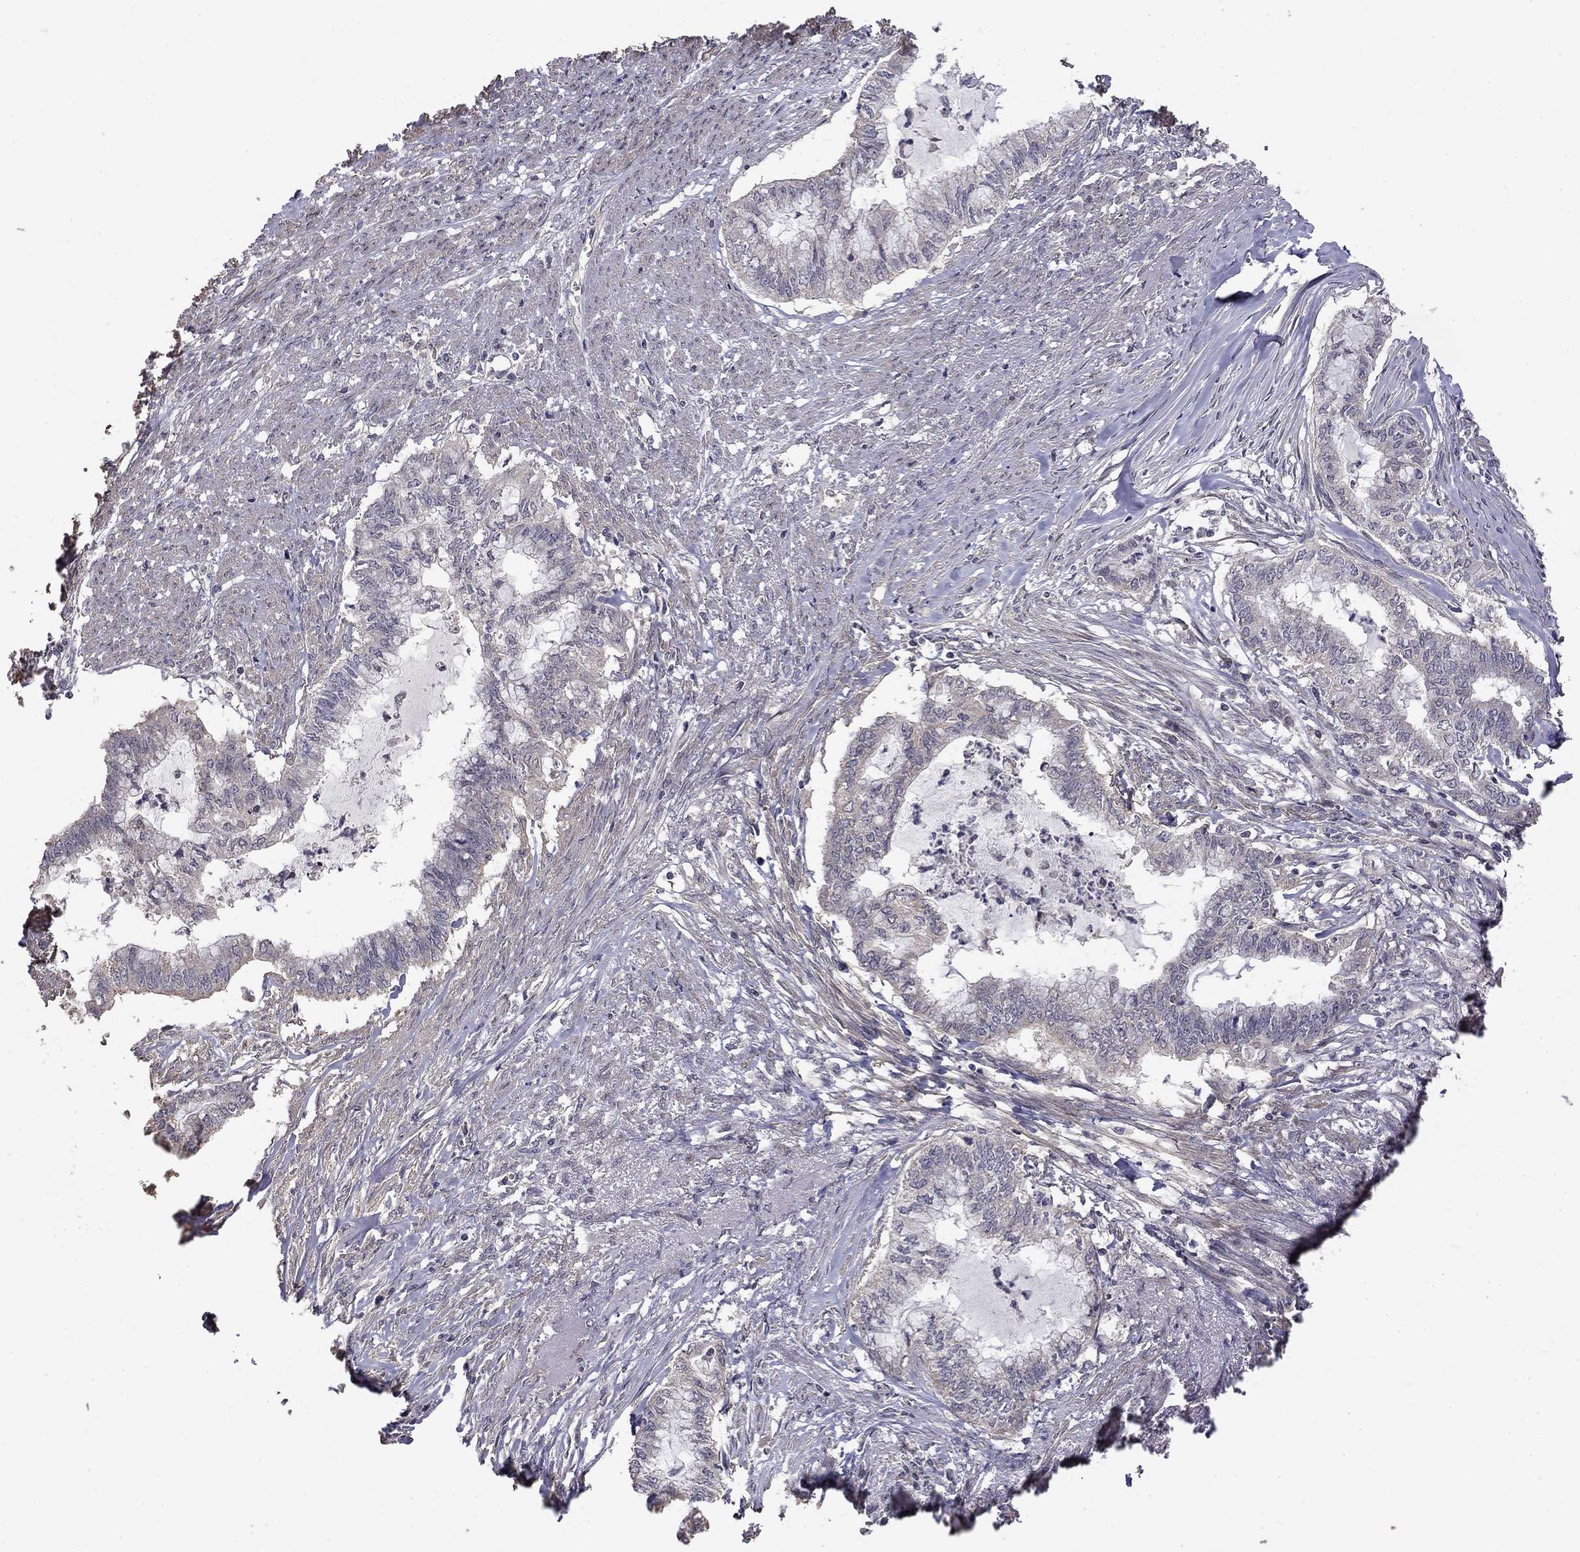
{"staining": {"intensity": "negative", "quantity": "none", "location": "none"}, "tissue": "endometrial cancer", "cell_type": "Tumor cells", "image_type": "cancer", "snomed": [{"axis": "morphology", "description": "Adenocarcinoma, NOS"}, {"axis": "topography", "description": "Endometrium"}], "caption": "Tumor cells are negative for brown protein staining in endometrial cancer (adenocarcinoma).", "gene": "SLC39A14", "patient": {"sex": "female", "age": 79}}